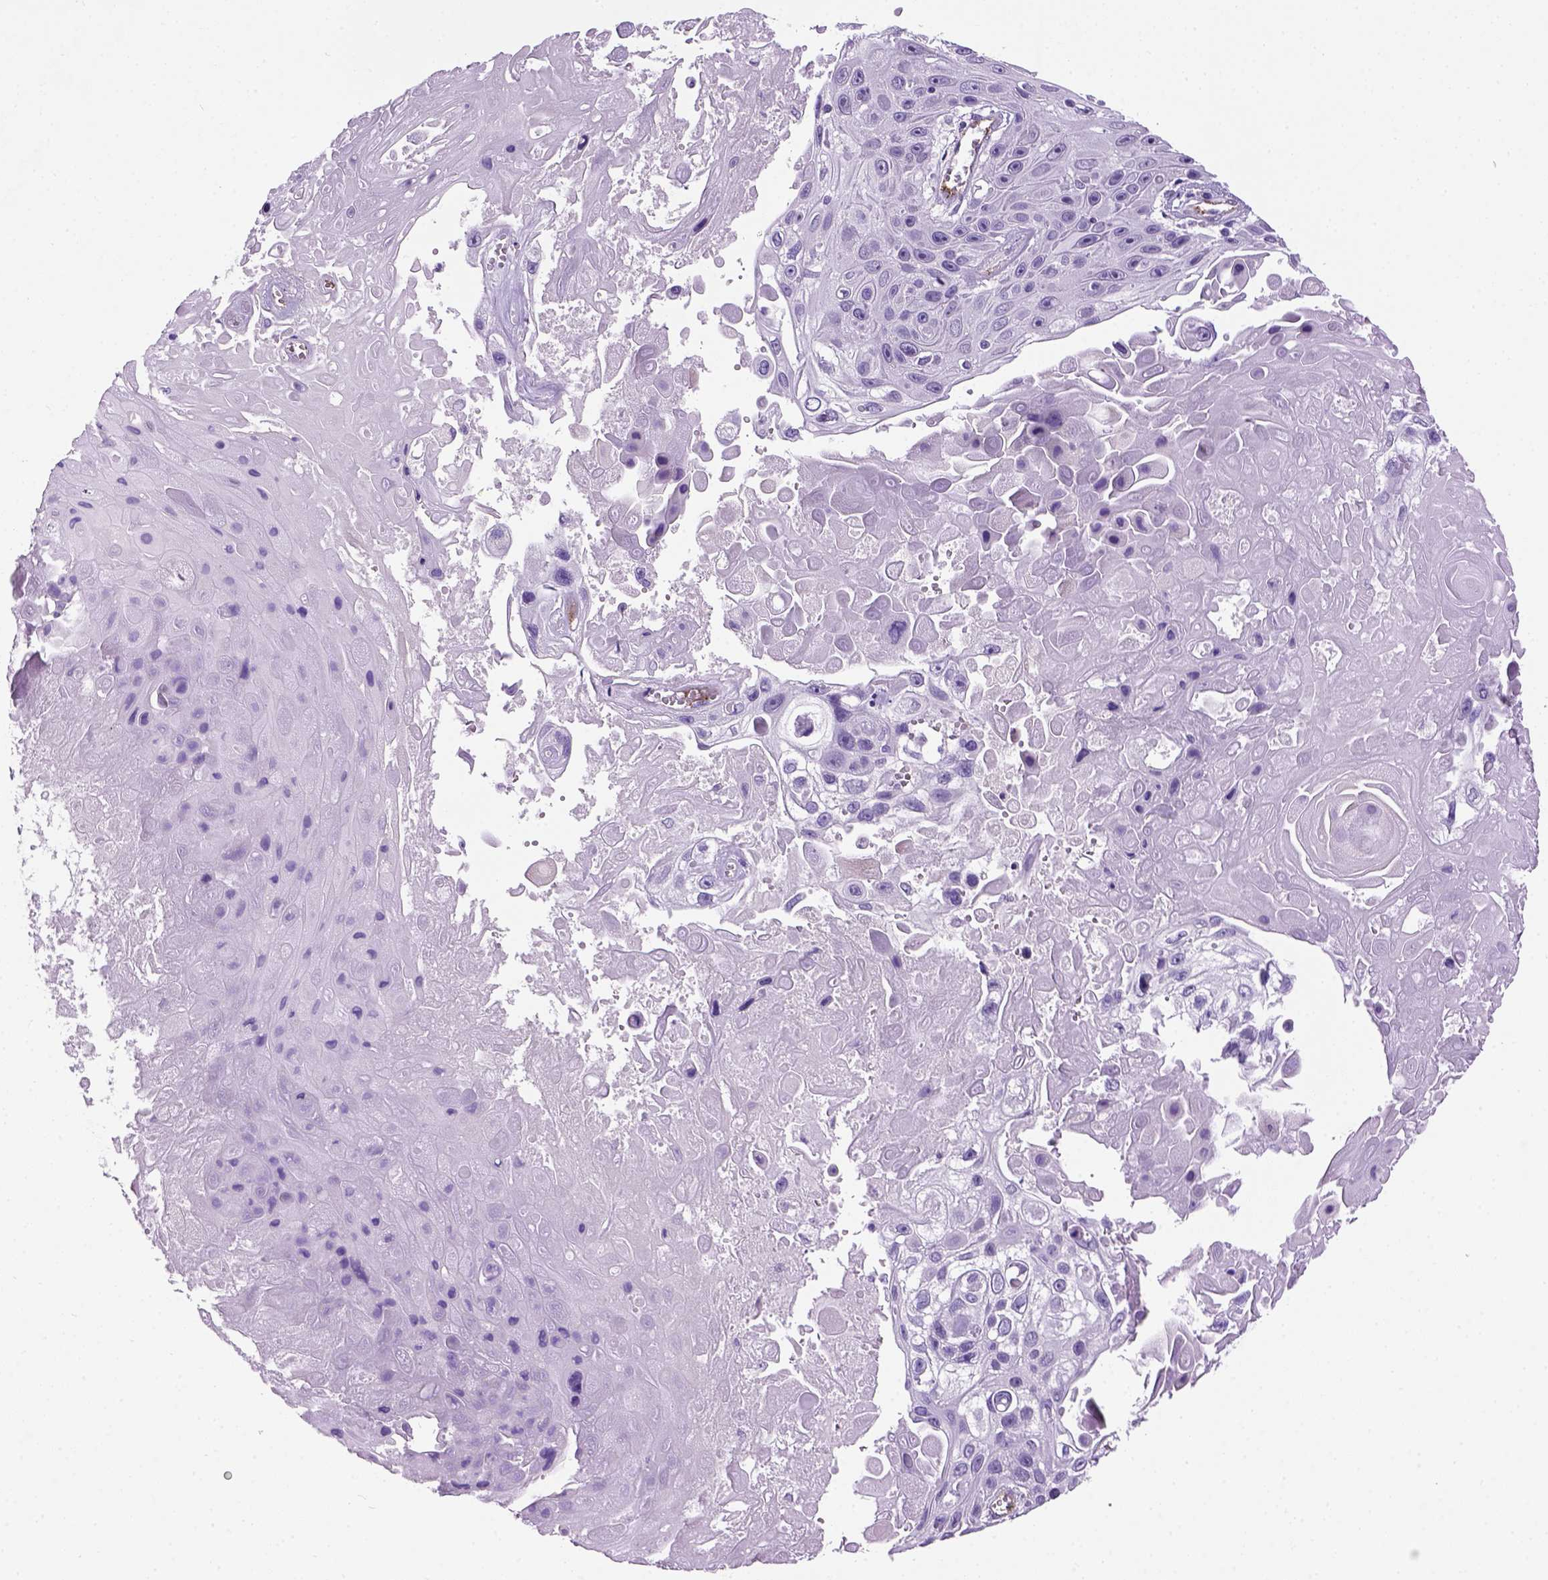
{"staining": {"intensity": "negative", "quantity": "none", "location": "none"}, "tissue": "skin cancer", "cell_type": "Tumor cells", "image_type": "cancer", "snomed": [{"axis": "morphology", "description": "Squamous cell carcinoma, NOS"}, {"axis": "topography", "description": "Skin"}], "caption": "Photomicrograph shows no significant protein positivity in tumor cells of skin squamous cell carcinoma.", "gene": "VWF", "patient": {"sex": "male", "age": 82}}